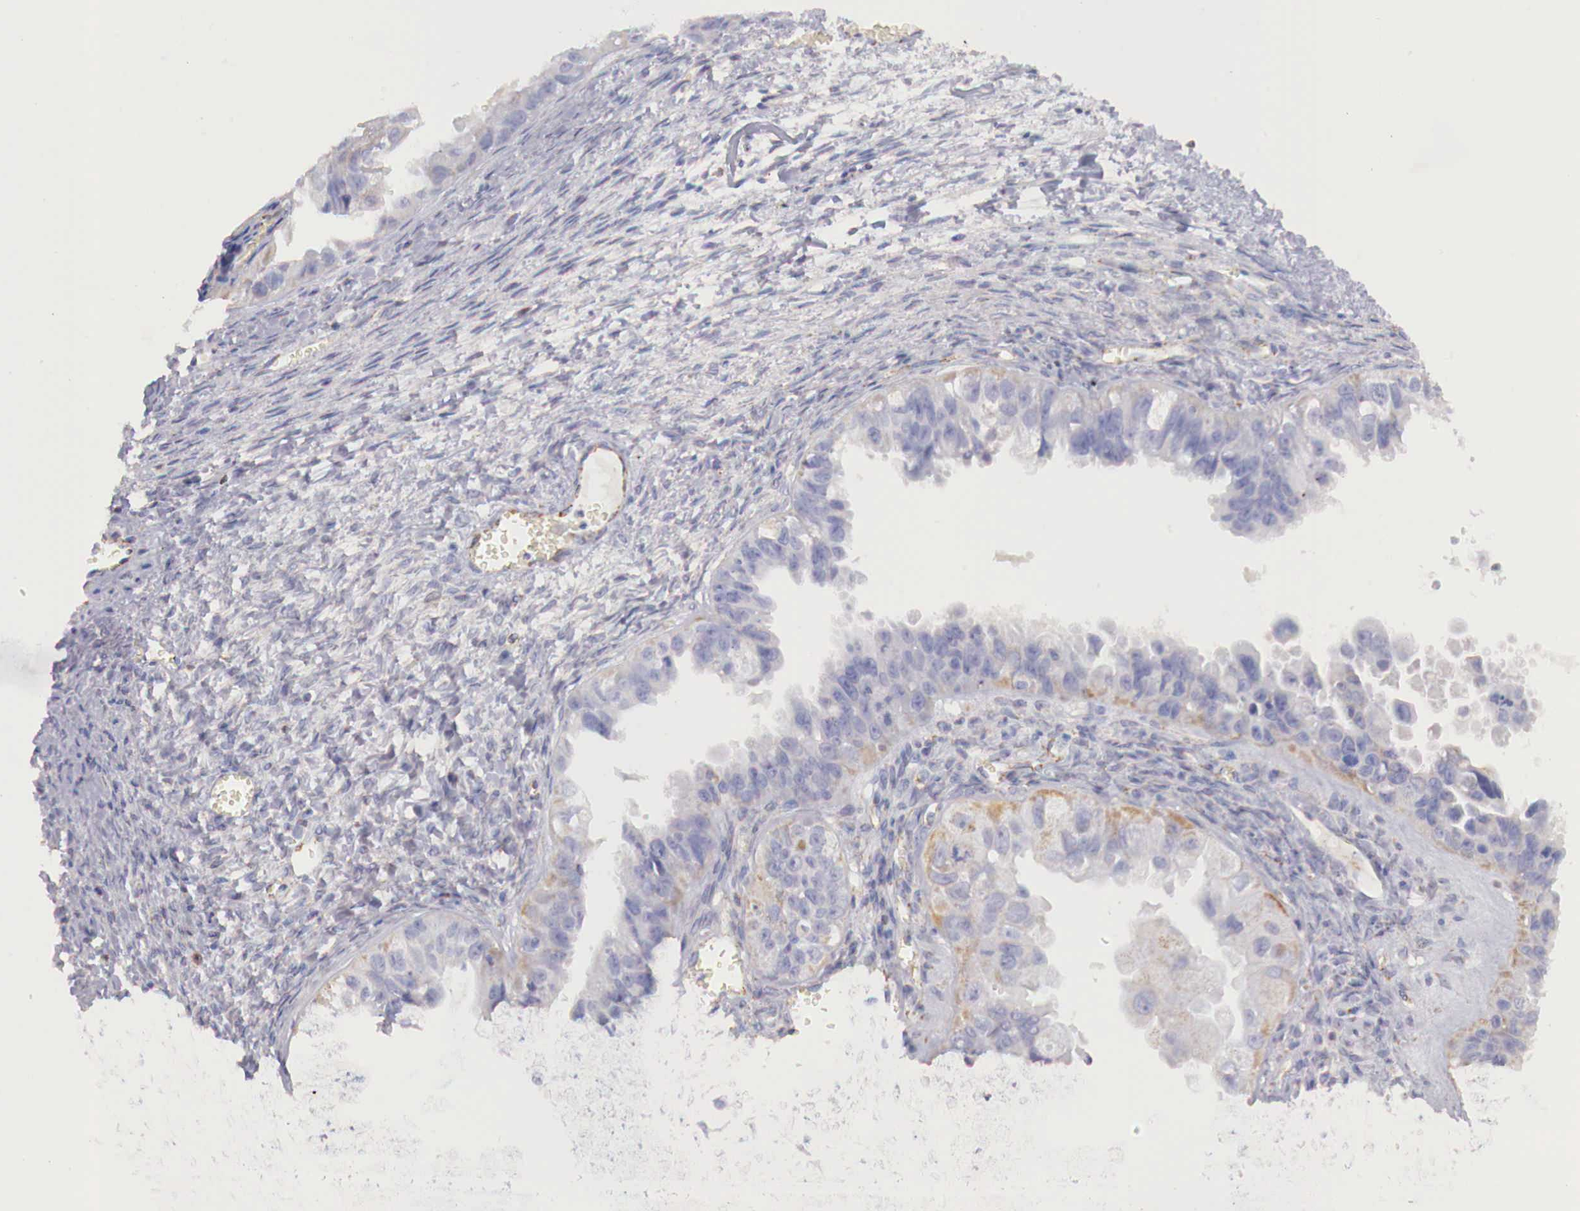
{"staining": {"intensity": "weak", "quantity": "<25%", "location": "cytoplasmic/membranous"}, "tissue": "ovarian cancer", "cell_type": "Tumor cells", "image_type": "cancer", "snomed": [{"axis": "morphology", "description": "Carcinoma, endometroid"}, {"axis": "topography", "description": "Ovary"}], "caption": "Immunohistochemistry (IHC) image of neoplastic tissue: human ovarian cancer (endometroid carcinoma) stained with DAB shows no significant protein staining in tumor cells. The staining was performed using DAB to visualize the protein expression in brown, while the nuclei were stained in blue with hematoxylin (Magnification: 20x).", "gene": "IDH3G", "patient": {"sex": "female", "age": 85}}